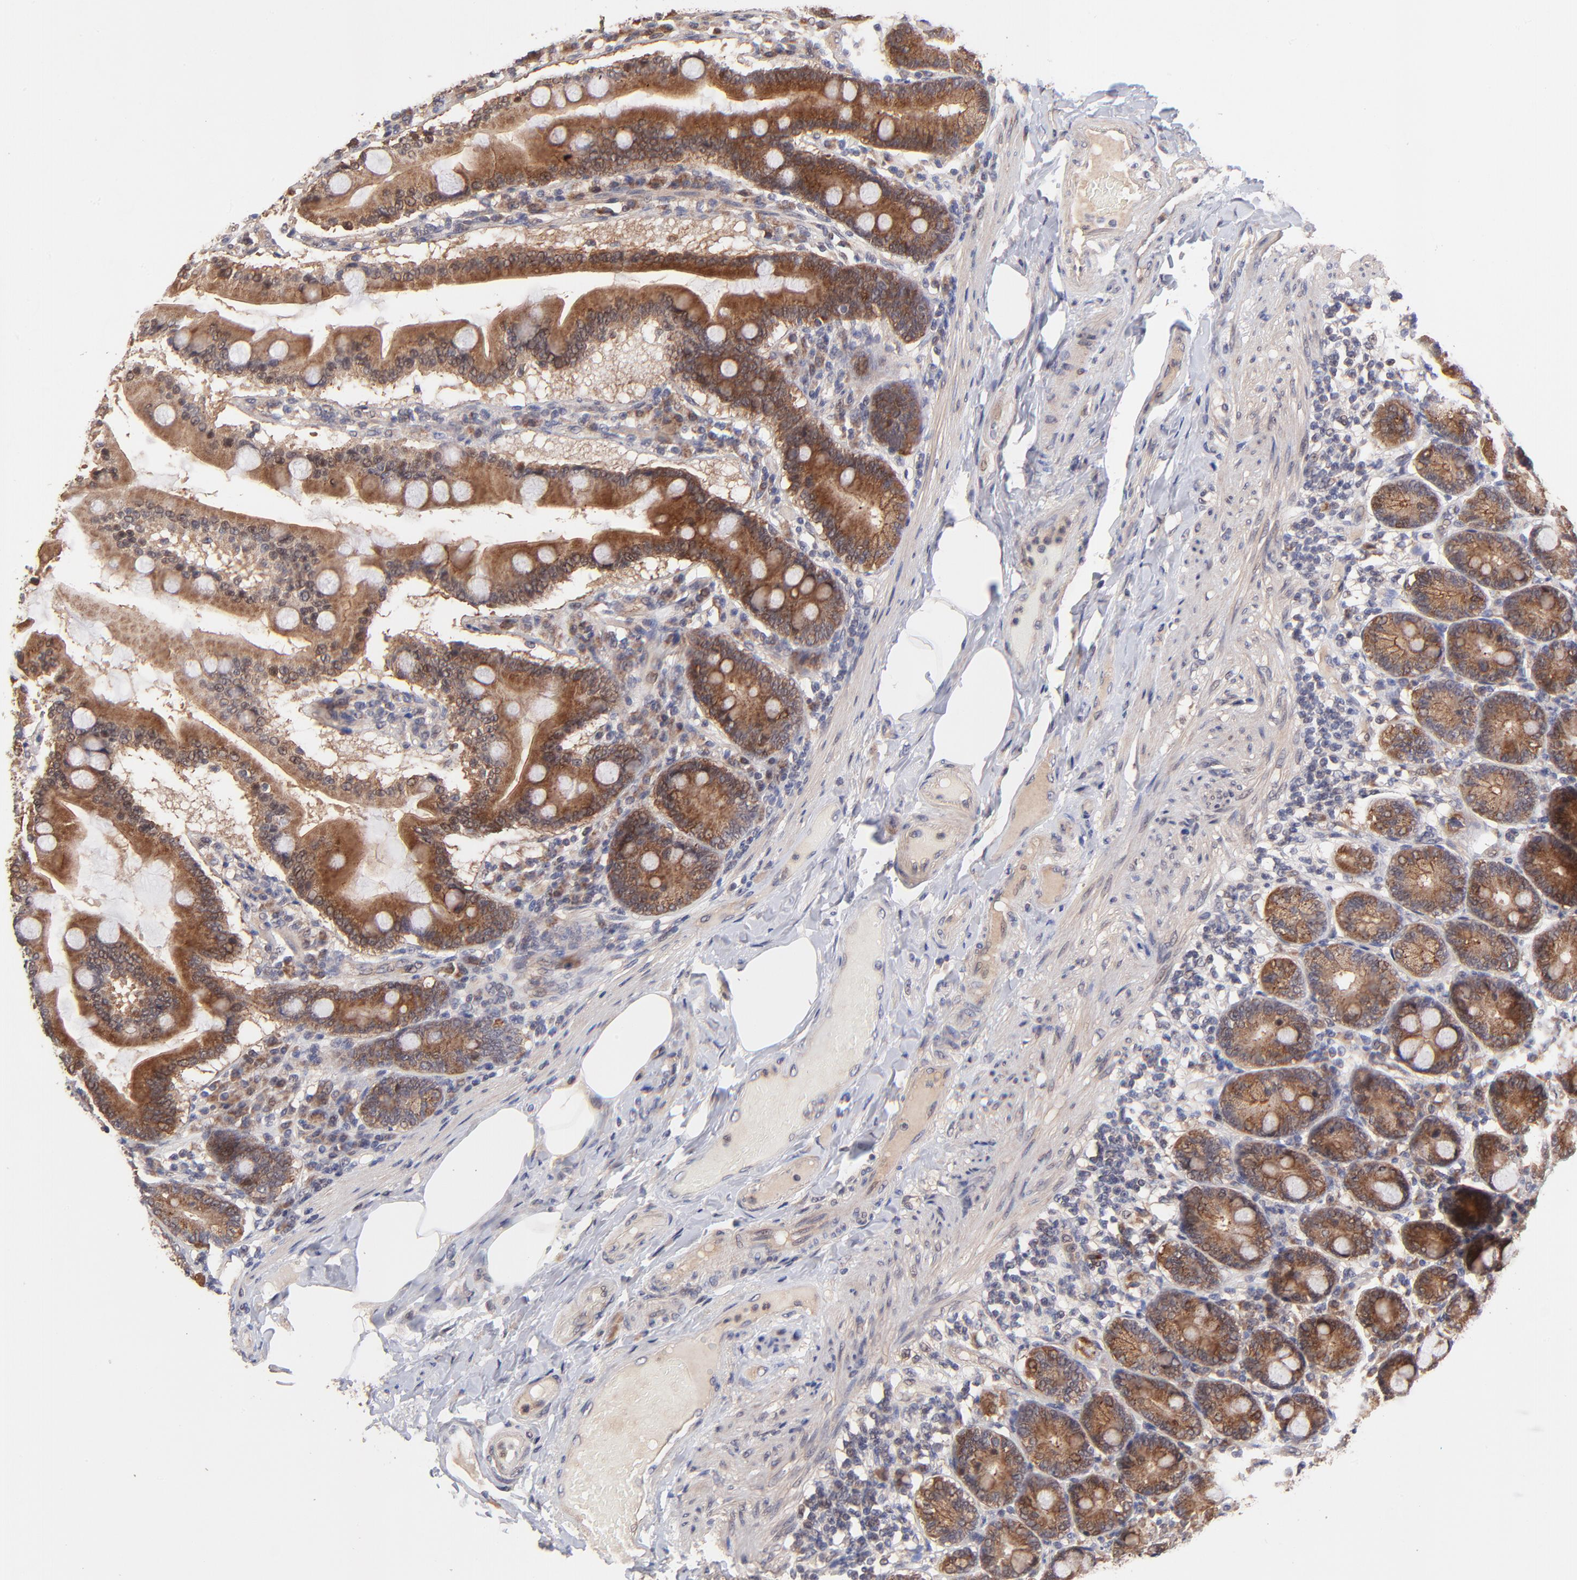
{"staining": {"intensity": "strong", "quantity": ">75%", "location": "cytoplasmic/membranous"}, "tissue": "duodenum", "cell_type": "Glandular cells", "image_type": "normal", "snomed": [{"axis": "morphology", "description": "Normal tissue, NOS"}, {"axis": "topography", "description": "Duodenum"}], "caption": "Immunohistochemical staining of benign duodenum displays strong cytoplasmic/membranous protein positivity in about >75% of glandular cells.", "gene": "BAIAP2L2", "patient": {"sex": "female", "age": 64}}